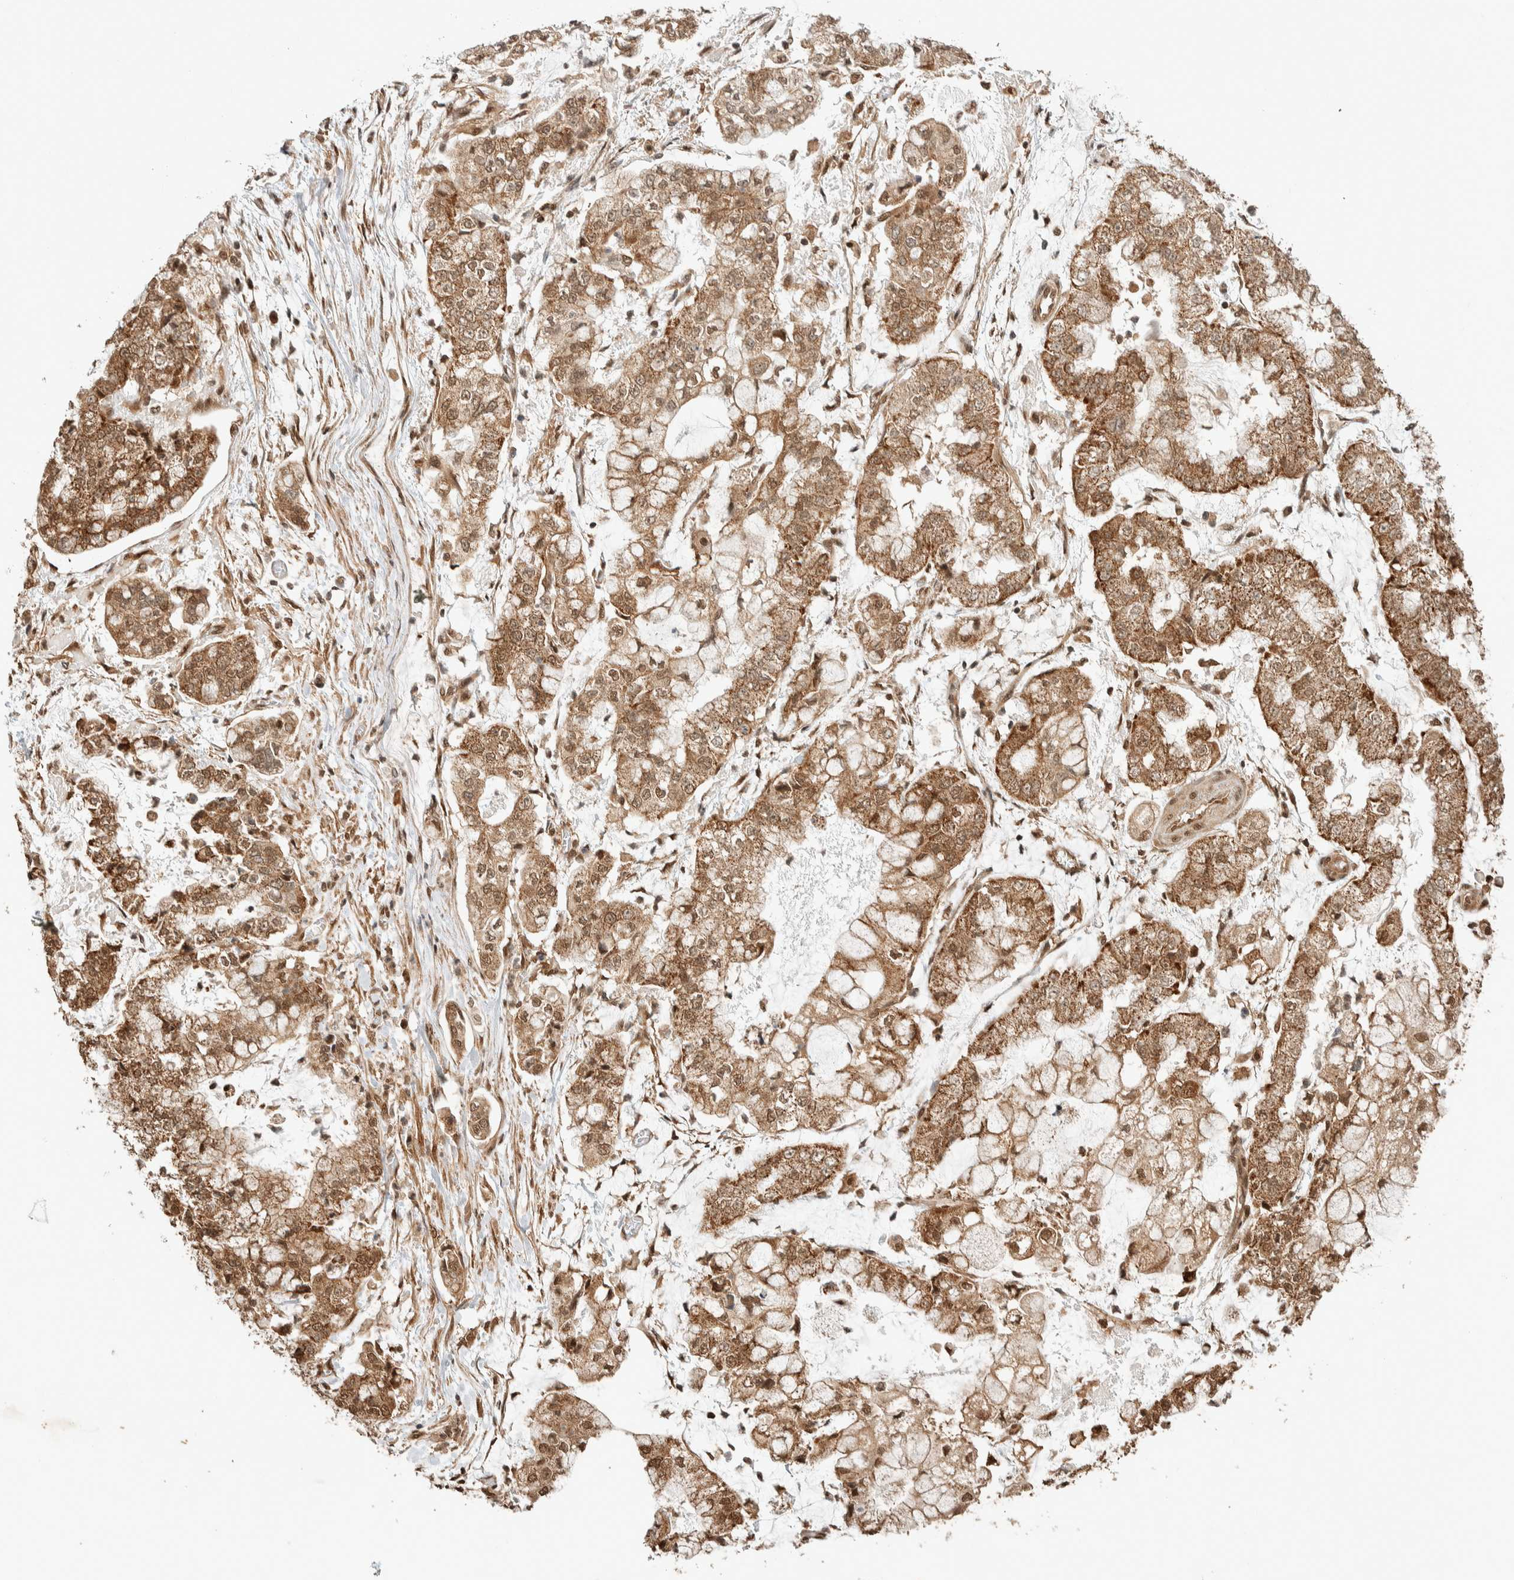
{"staining": {"intensity": "moderate", "quantity": ">75%", "location": "cytoplasmic/membranous,nuclear"}, "tissue": "stomach cancer", "cell_type": "Tumor cells", "image_type": "cancer", "snomed": [{"axis": "morphology", "description": "Adenocarcinoma, NOS"}, {"axis": "topography", "description": "Stomach"}], "caption": "Immunohistochemistry (IHC) (DAB) staining of human stomach cancer (adenocarcinoma) shows moderate cytoplasmic/membranous and nuclear protein positivity in about >75% of tumor cells. (DAB (3,3'-diaminobenzidine) IHC with brightfield microscopy, high magnification).", "gene": "ZBTB2", "patient": {"sex": "male", "age": 76}}